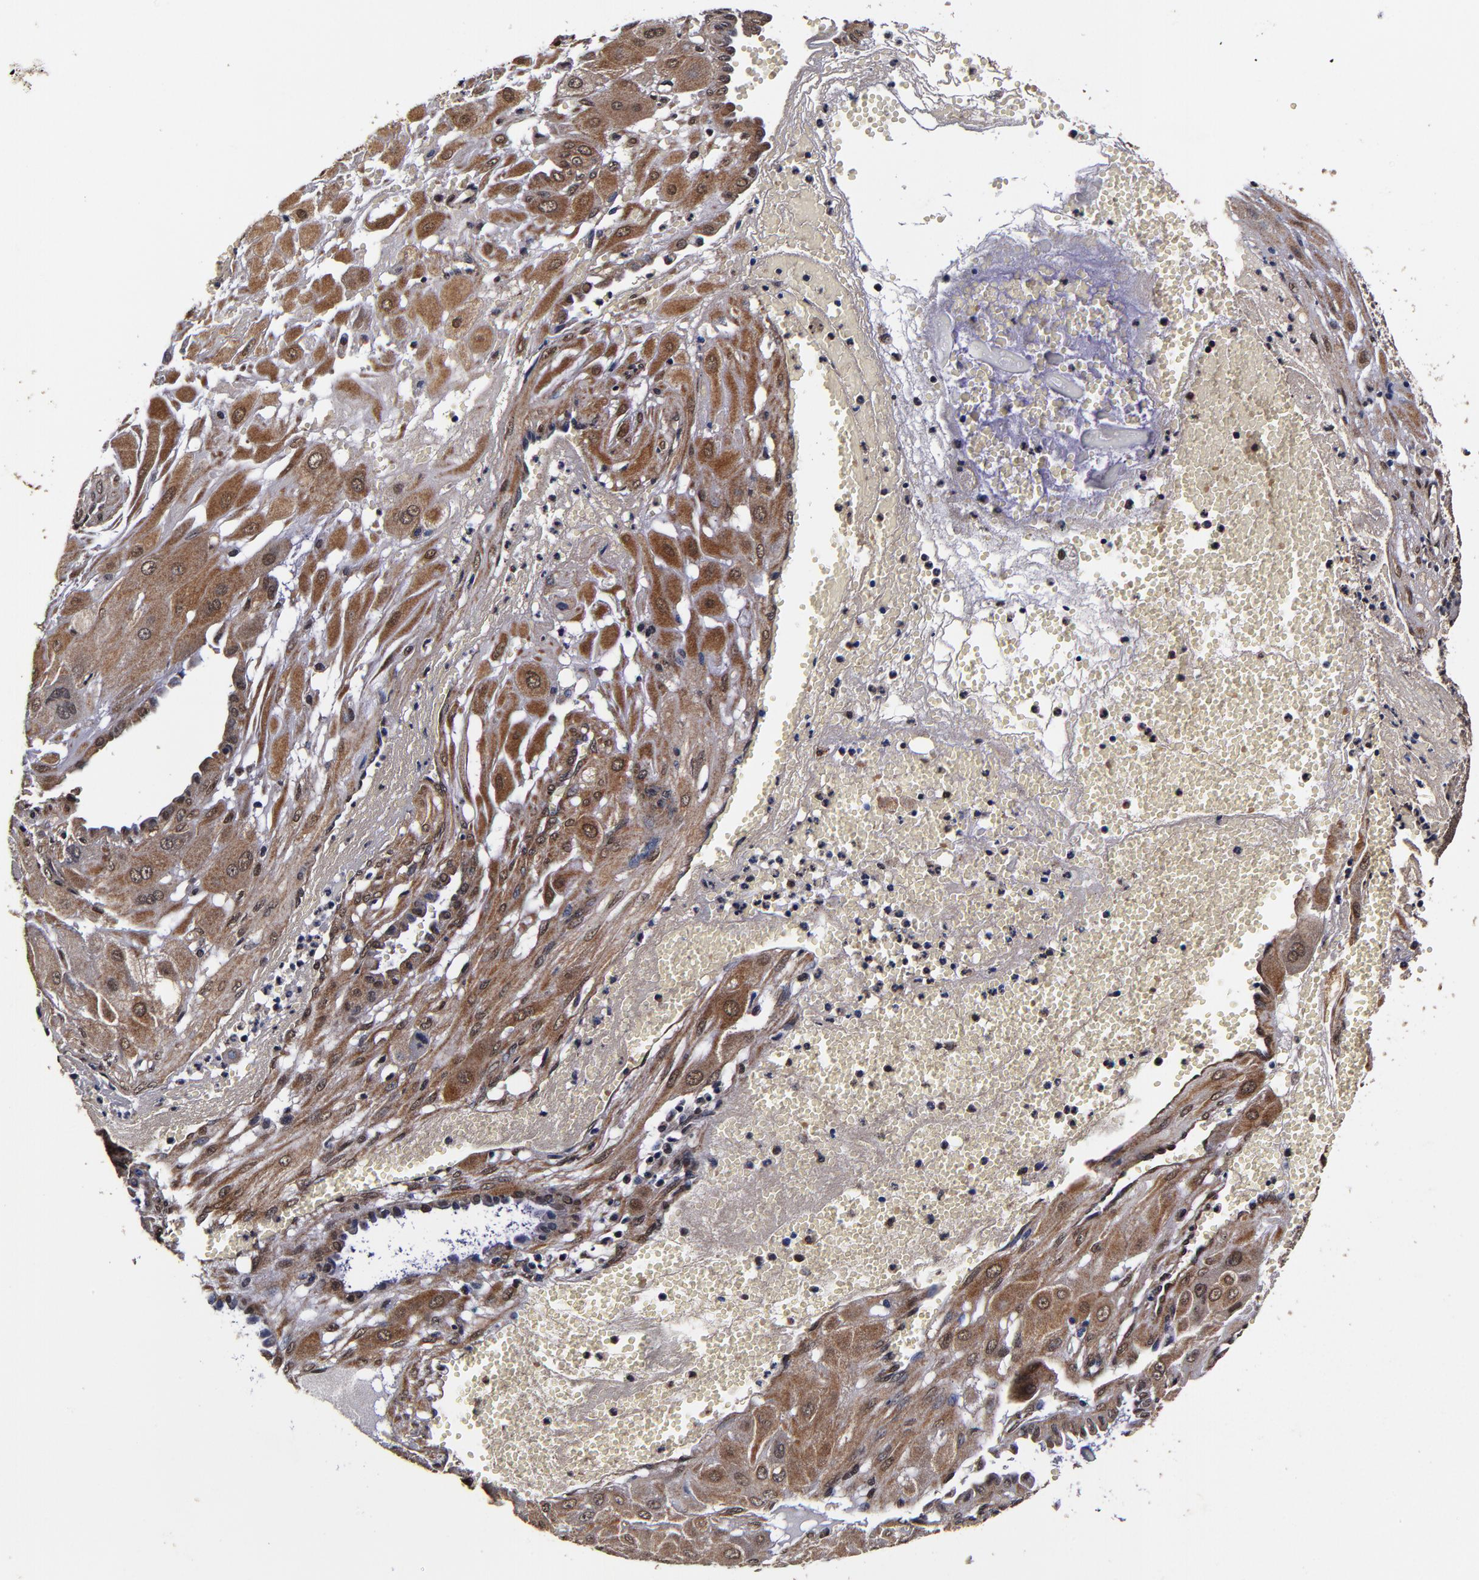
{"staining": {"intensity": "strong", "quantity": ">75%", "location": "cytoplasmic/membranous"}, "tissue": "cervical cancer", "cell_type": "Tumor cells", "image_type": "cancer", "snomed": [{"axis": "morphology", "description": "Squamous cell carcinoma, NOS"}, {"axis": "topography", "description": "Cervix"}], "caption": "This histopathology image demonstrates IHC staining of cervical cancer, with high strong cytoplasmic/membranous positivity in approximately >75% of tumor cells.", "gene": "MMP15", "patient": {"sex": "female", "age": 34}}